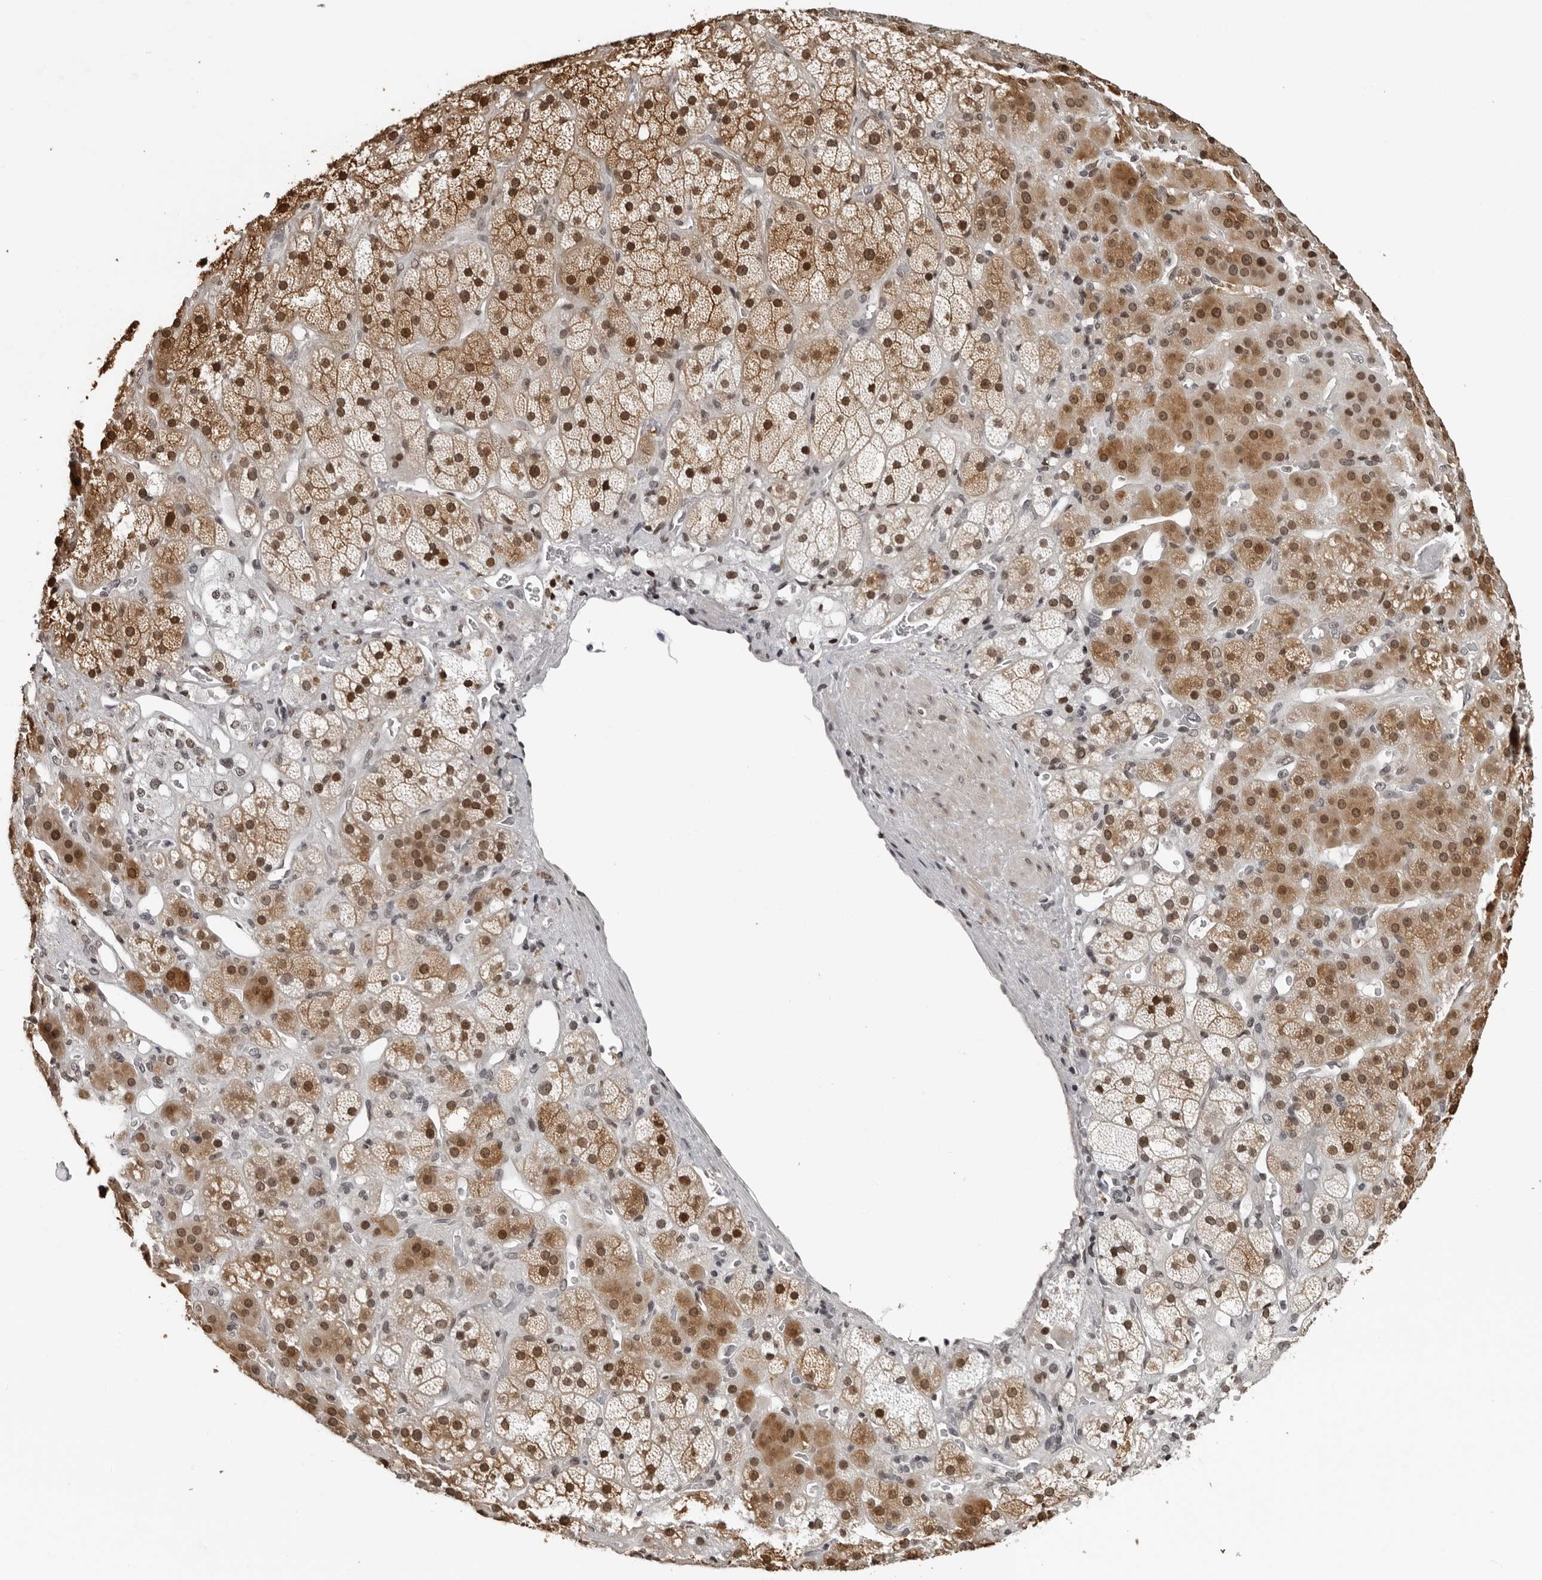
{"staining": {"intensity": "moderate", "quantity": ">75%", "location": "cytoplasmic/membranous,nuclear"}, "tissue": "adrenal gland", "cell_type": "Glandular cells", "image_type": "normal", "snomed": [{"axis": "morphology", "description": "Normal tissue, NOS"}, {"axis": "topography", "description": "Adrenal gland"}], "caption": "High-magnification brightfield microscopy of normal adrenal gland stained with DAB (brown) and counterstained with hematoxylin (blue). glandular cells exhibit moderate cytoplasmic/membranous,nuclear positivity is seen in approximately>75% of cells.", "gene": "ORC1", "patient": {"sex": "male", "age": 57}}